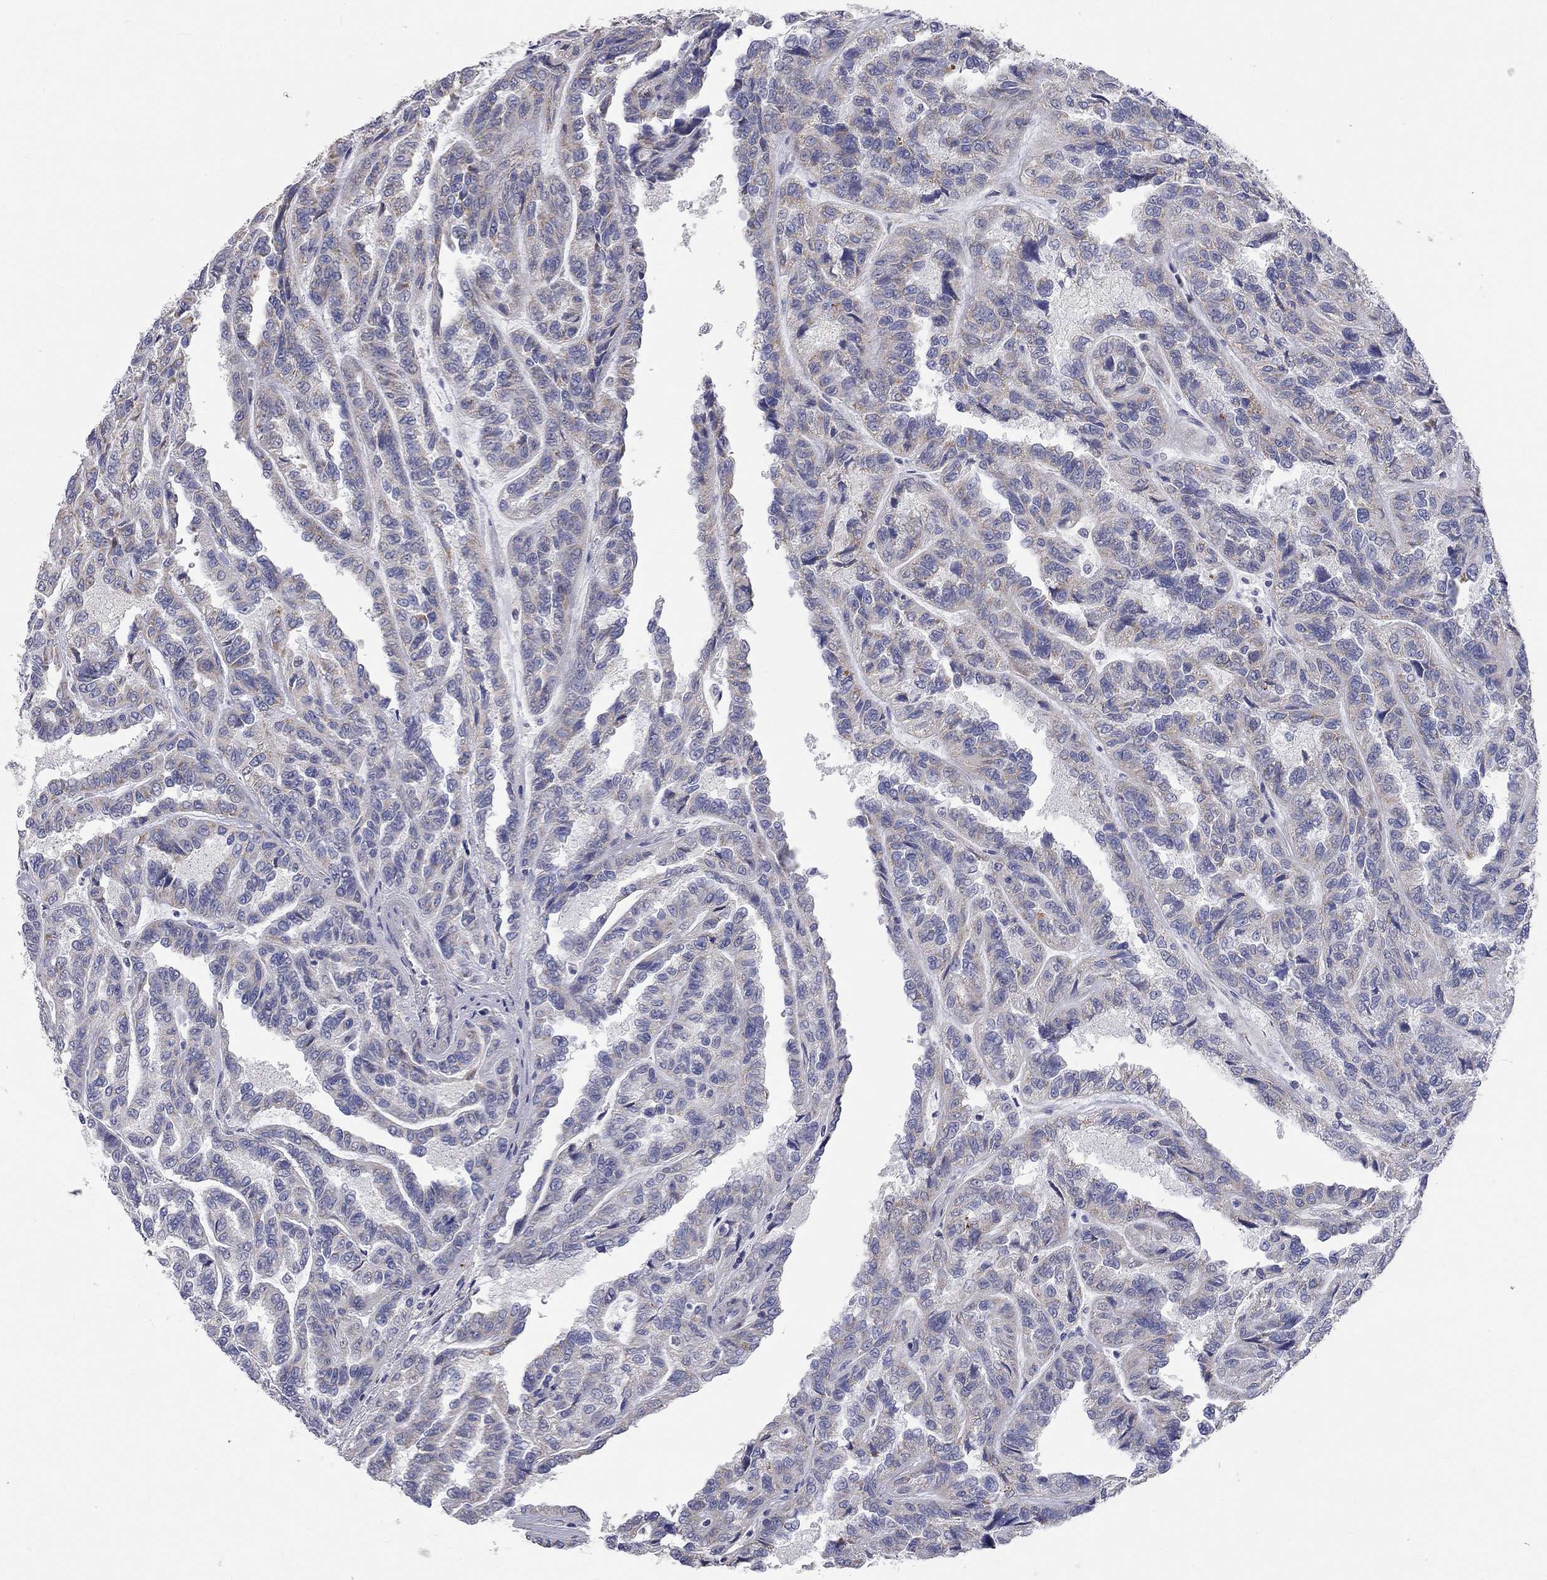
{"staining": {"intensity": "negative", "quantity": "none", "location": "none"}, "tissue": "renal cancer", "cell_type": "Tumor cells", "image_type": "cancer", "snomed": [{"axis": "morphology", "description": "Adenocarcinoma, NOS"}, {"axis": "topography", "description": "Kidney"}], "caption": "This micrograph is of renal cancer (adenocarcinoma) stained with immunohistochemistry to label a protein in brown with the nuclei are counter-stained blue. There is no positivity in tumor cells.", "gene": "CFAP161", "patient": {"sex": "male", "age": 79}}